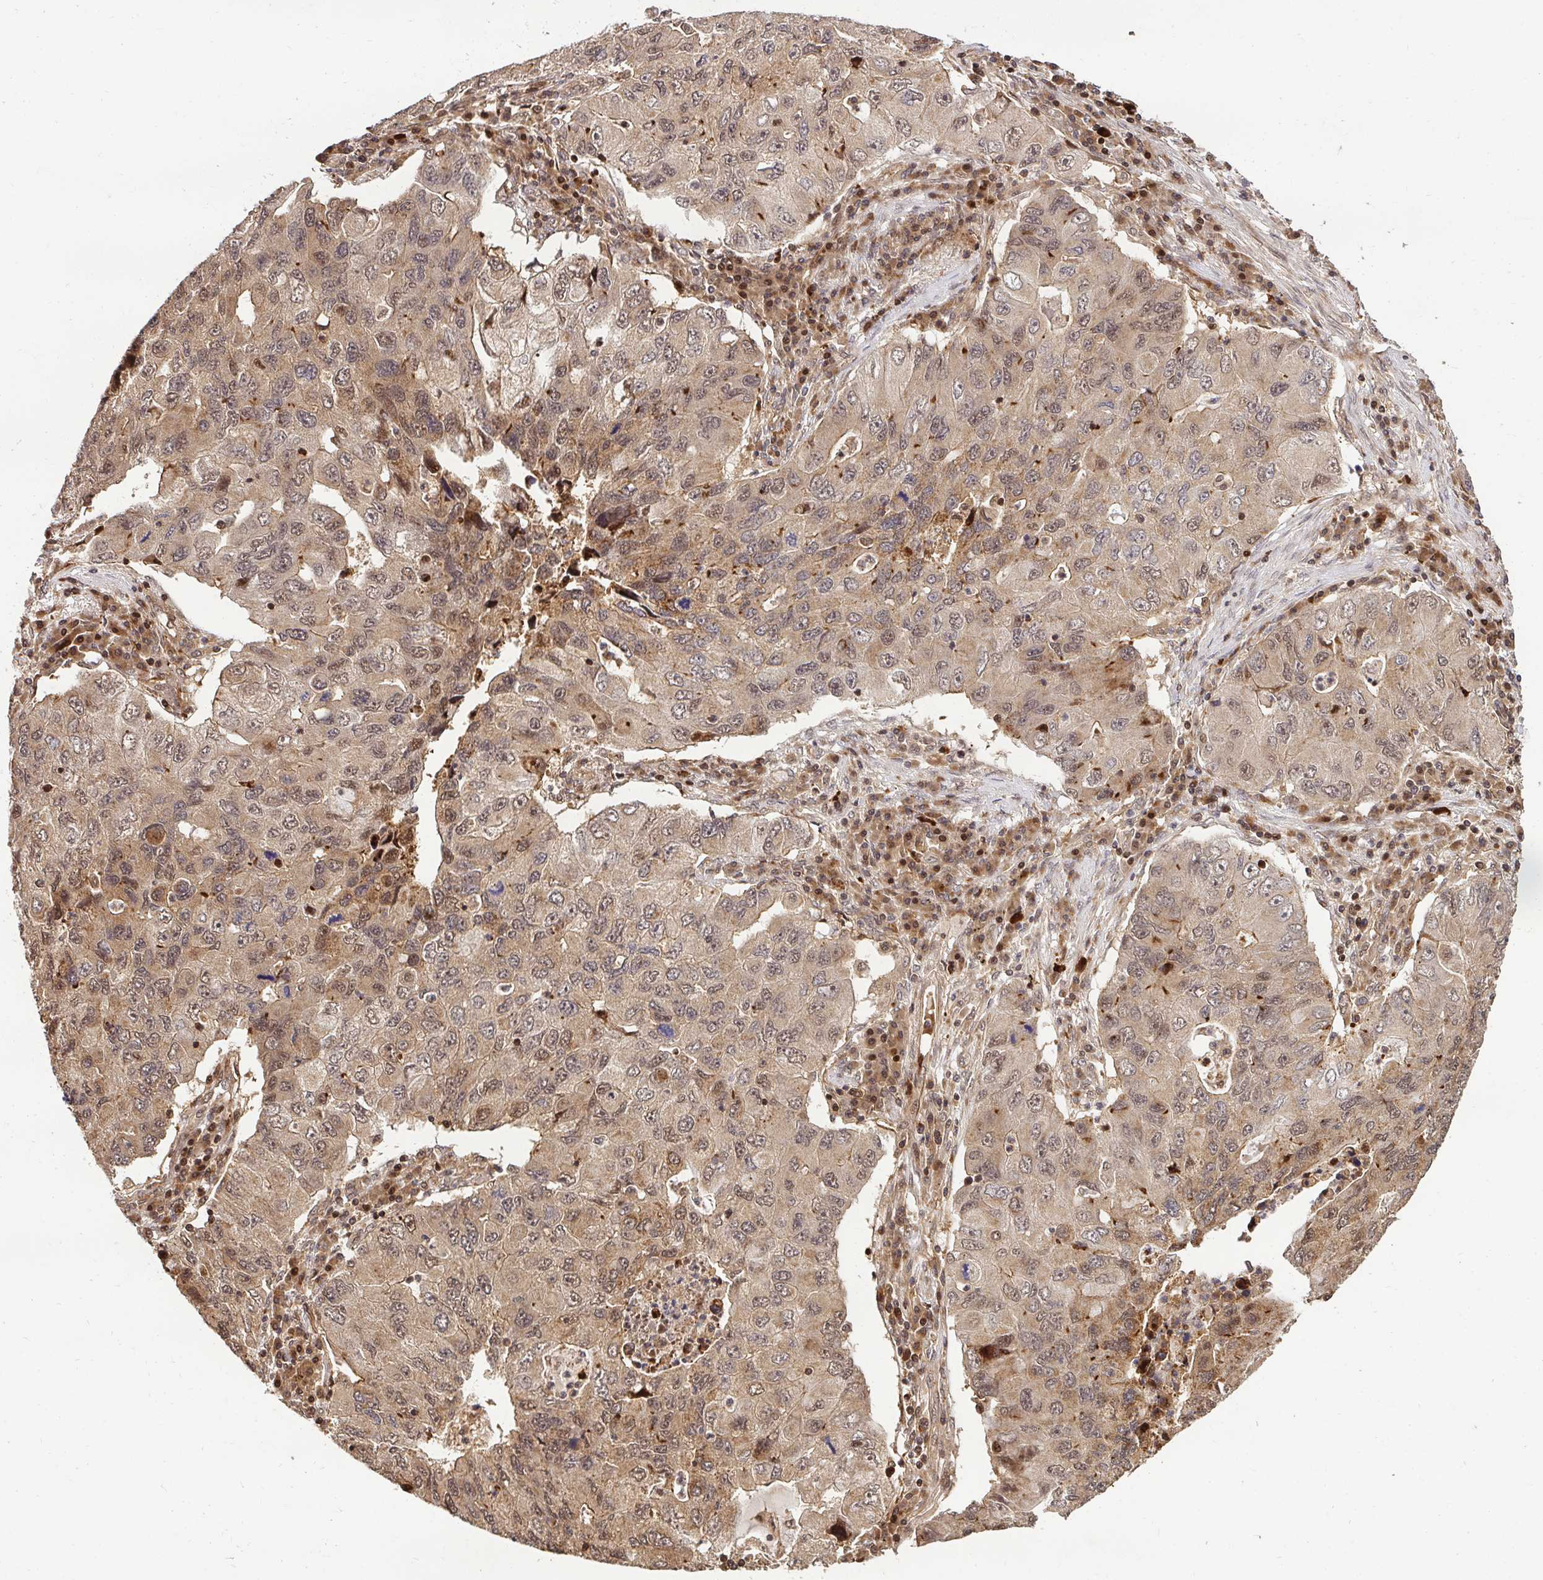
{"staining": {"intensity": "weak", "quantity": "<25%", "location": "cytoplasmic/membranous,nuclear"}, "tissue": "lung cancer", "cell_type": "Tumor cells", "image_type": "cancer", "snomed": [{"axis": "morphology", "description": "Adenocarcinoma, NOS"}, {"axis": "morphology", "description": "Adenocarcinoma, metastatic, NOS"}, {"axis": "topography", "description": "Lymph node"}, {"axis": "topography", "description": "Lung"}], "caption": "The immunohistochemistry photomicrograph has no significant positivity in tumor cells of lung cancer tissue.", "gene": "PSMA4", "patient": {"sex": "female", "age": 54}}